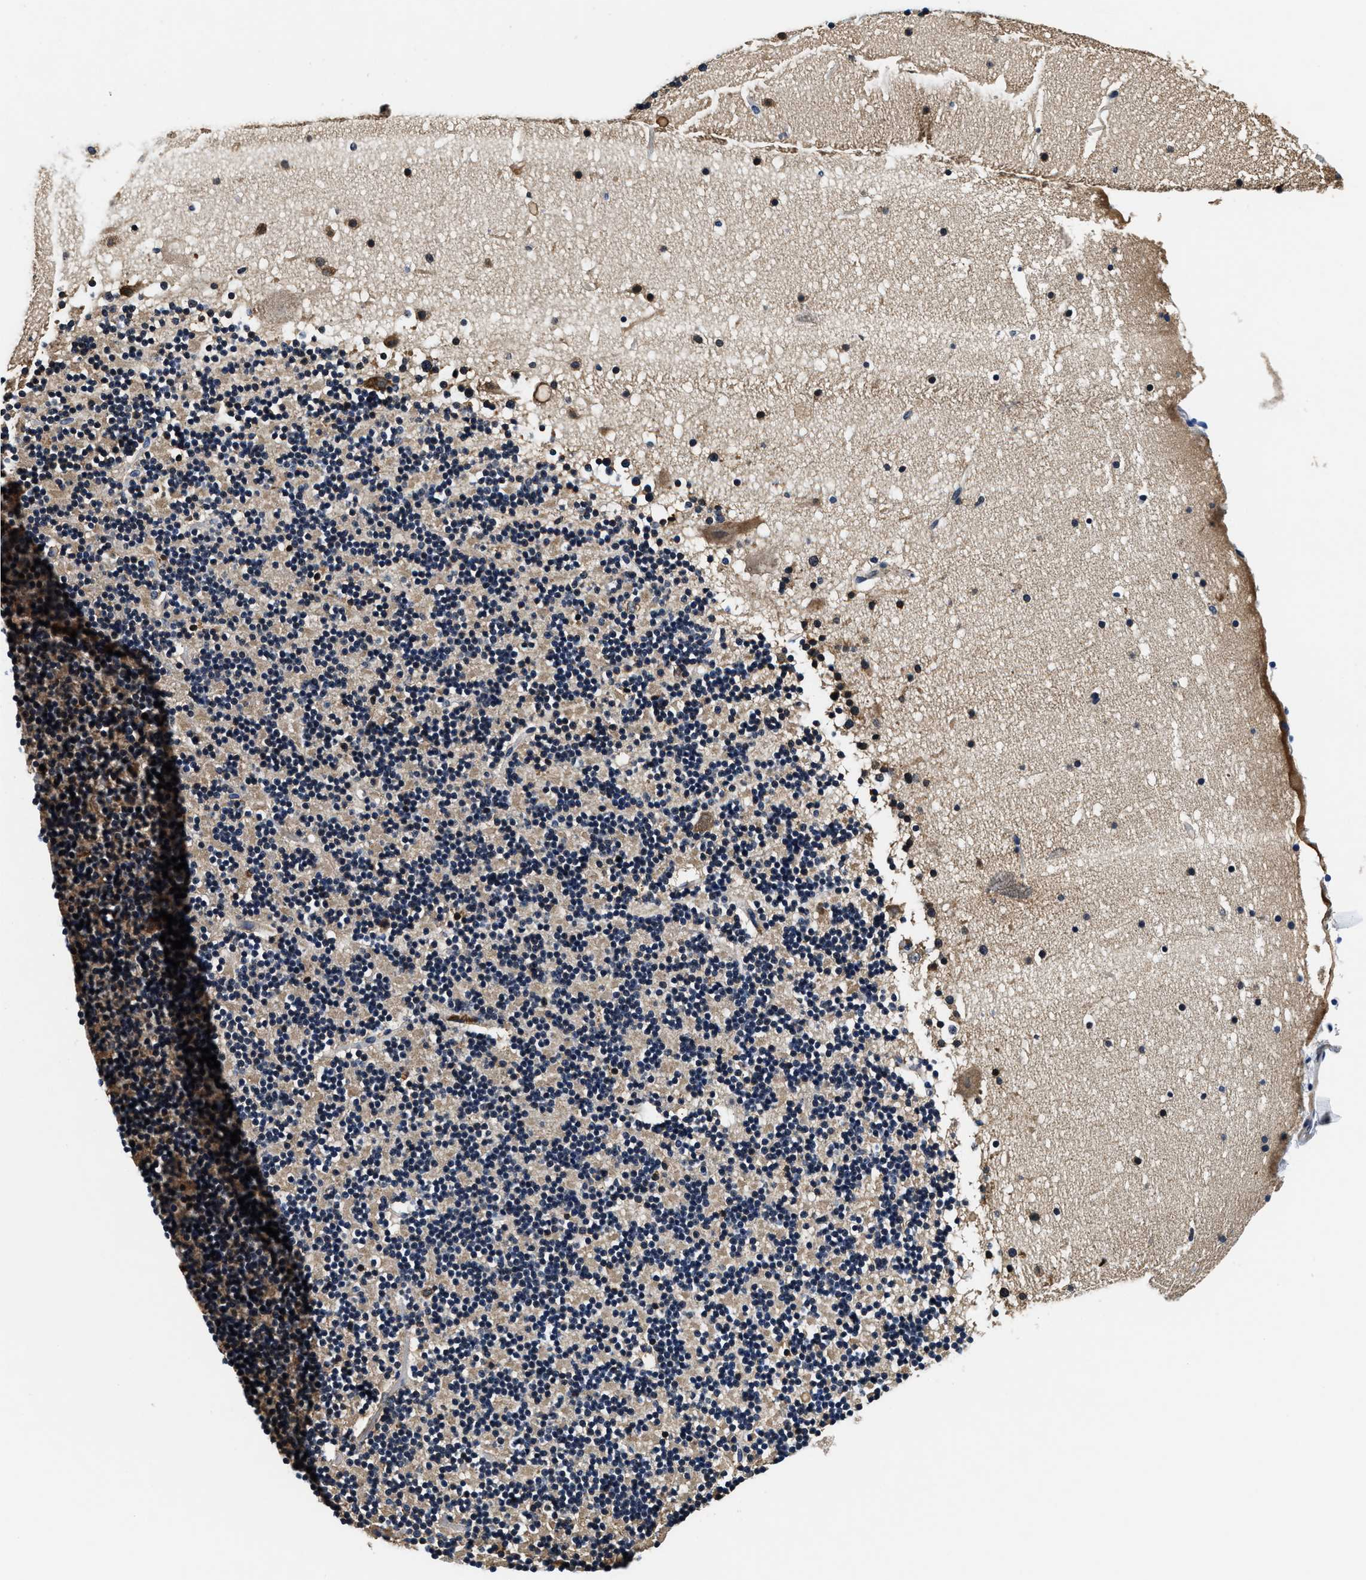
{"staining": {"intensity": "moderate", "quantity": "25%-75%", "location": "cytoplasmic/membranous"}, "tissue": "cerebellum", "cell_type": "Cells in granular layer", "image_type": "normal", "snomed": [{"axis": "morphology", "description": "Normal tissue, NOS"}, {"axis": "topography", "description": "Cerebellum"}], "caption": "Immunohistochemical staining of unremarkable human cerebellum displays moderate cytoplasmic/membranous protein positivity in about 25%-75% of cells in granular layer.", "gene": "PHPT1", "patient": {"sex": "male", "age": 57}}